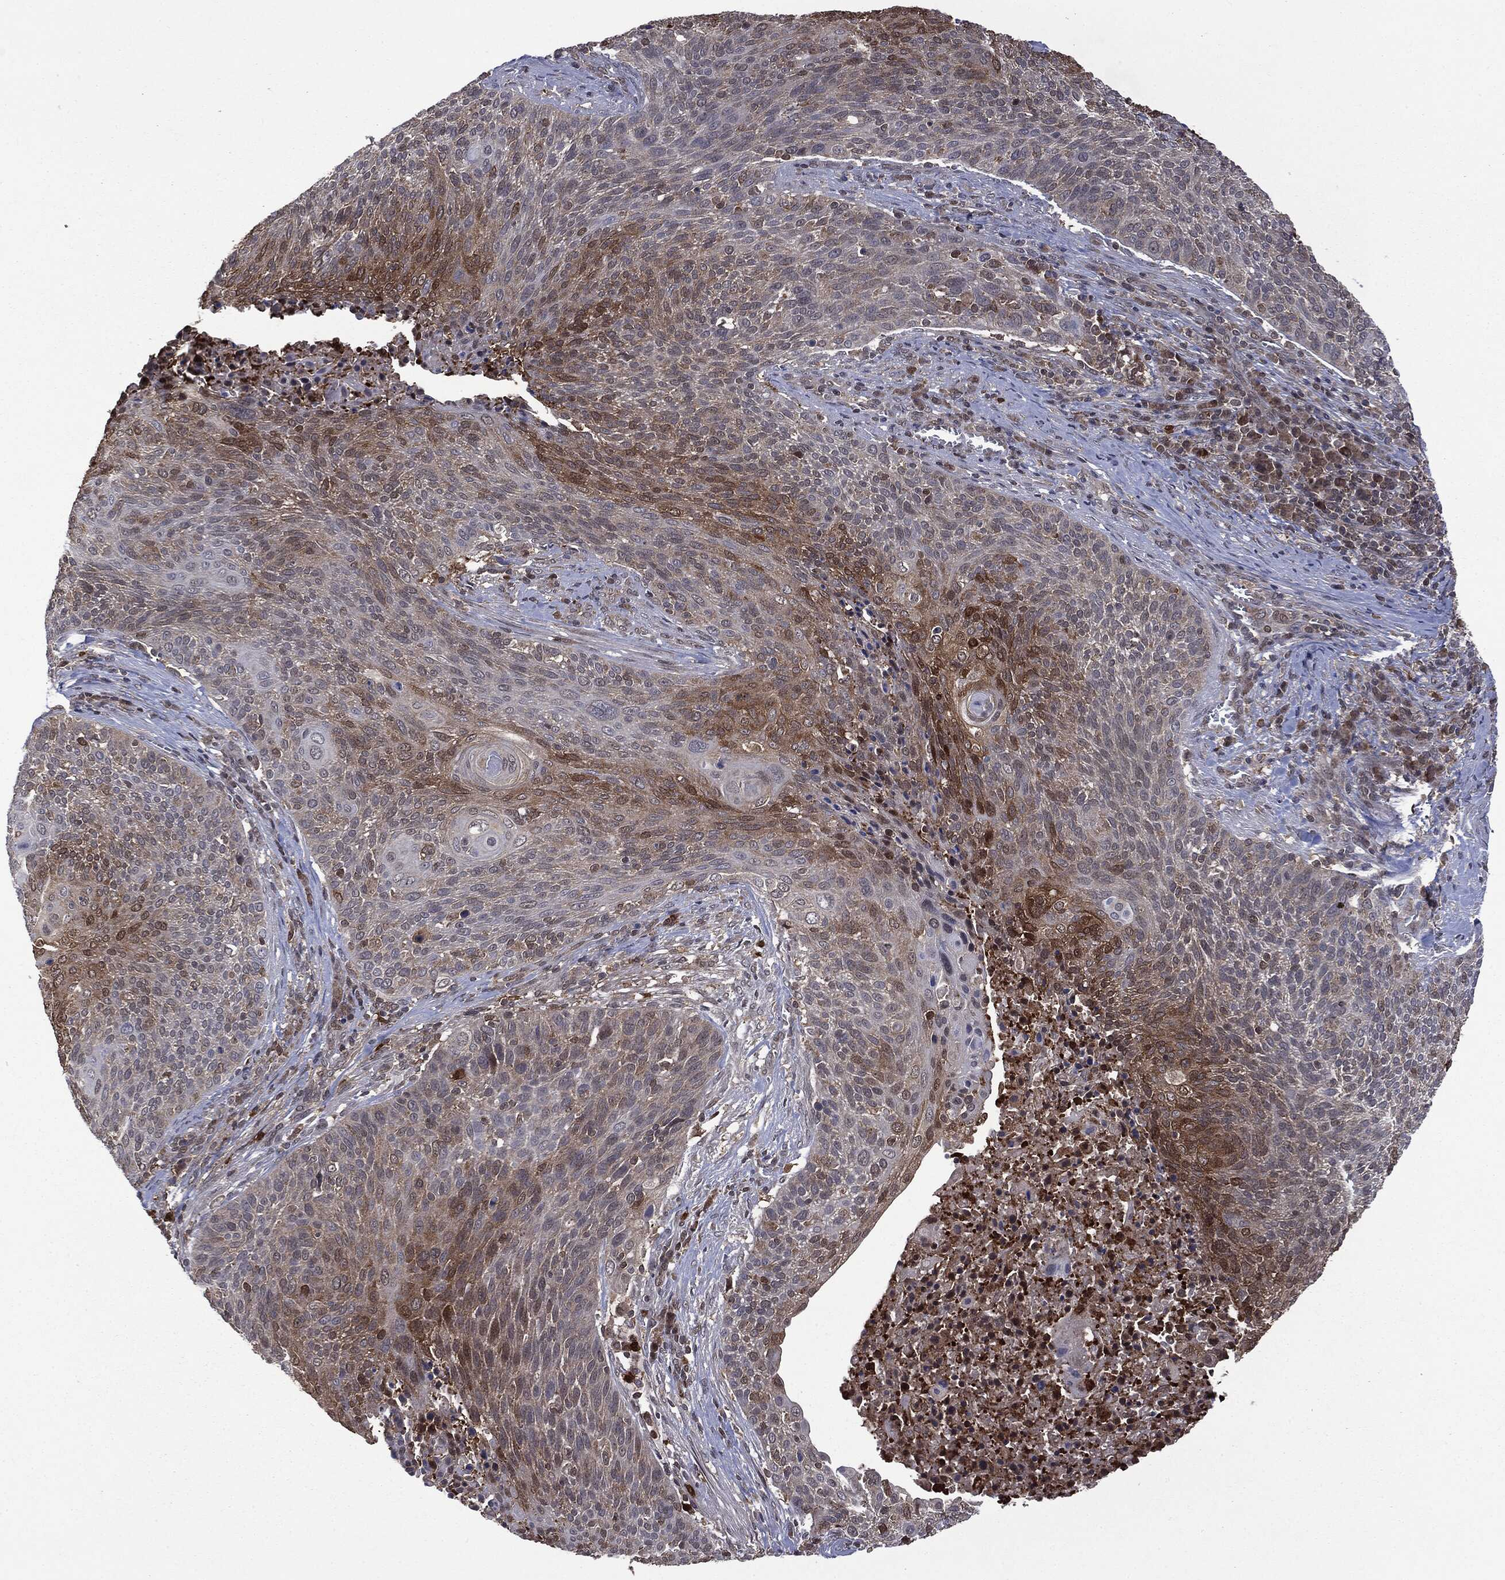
{"staining": {"intensity": "moderate", "quantity": "<25%", "location": "cytoplasmic/membranous"}, "tissue": "cervical cancer", "cell_type": "Tumor cells", "image_type": "cancer", "snomed": [{"axis": "morphology", "description": "Squamous cell carcinoma, NOS"}, {"axis": "topography", "description": "Cervix"}], "caption": "IHC (DAB) staining of cervical cancer (squamous cell carcinoma) demonstrates moderate cytoplasmic/membranous protein positivity in approximately <25% of tumor cells.", "gene": "GPI", "patient": {"sex": "female", "age": 31}}